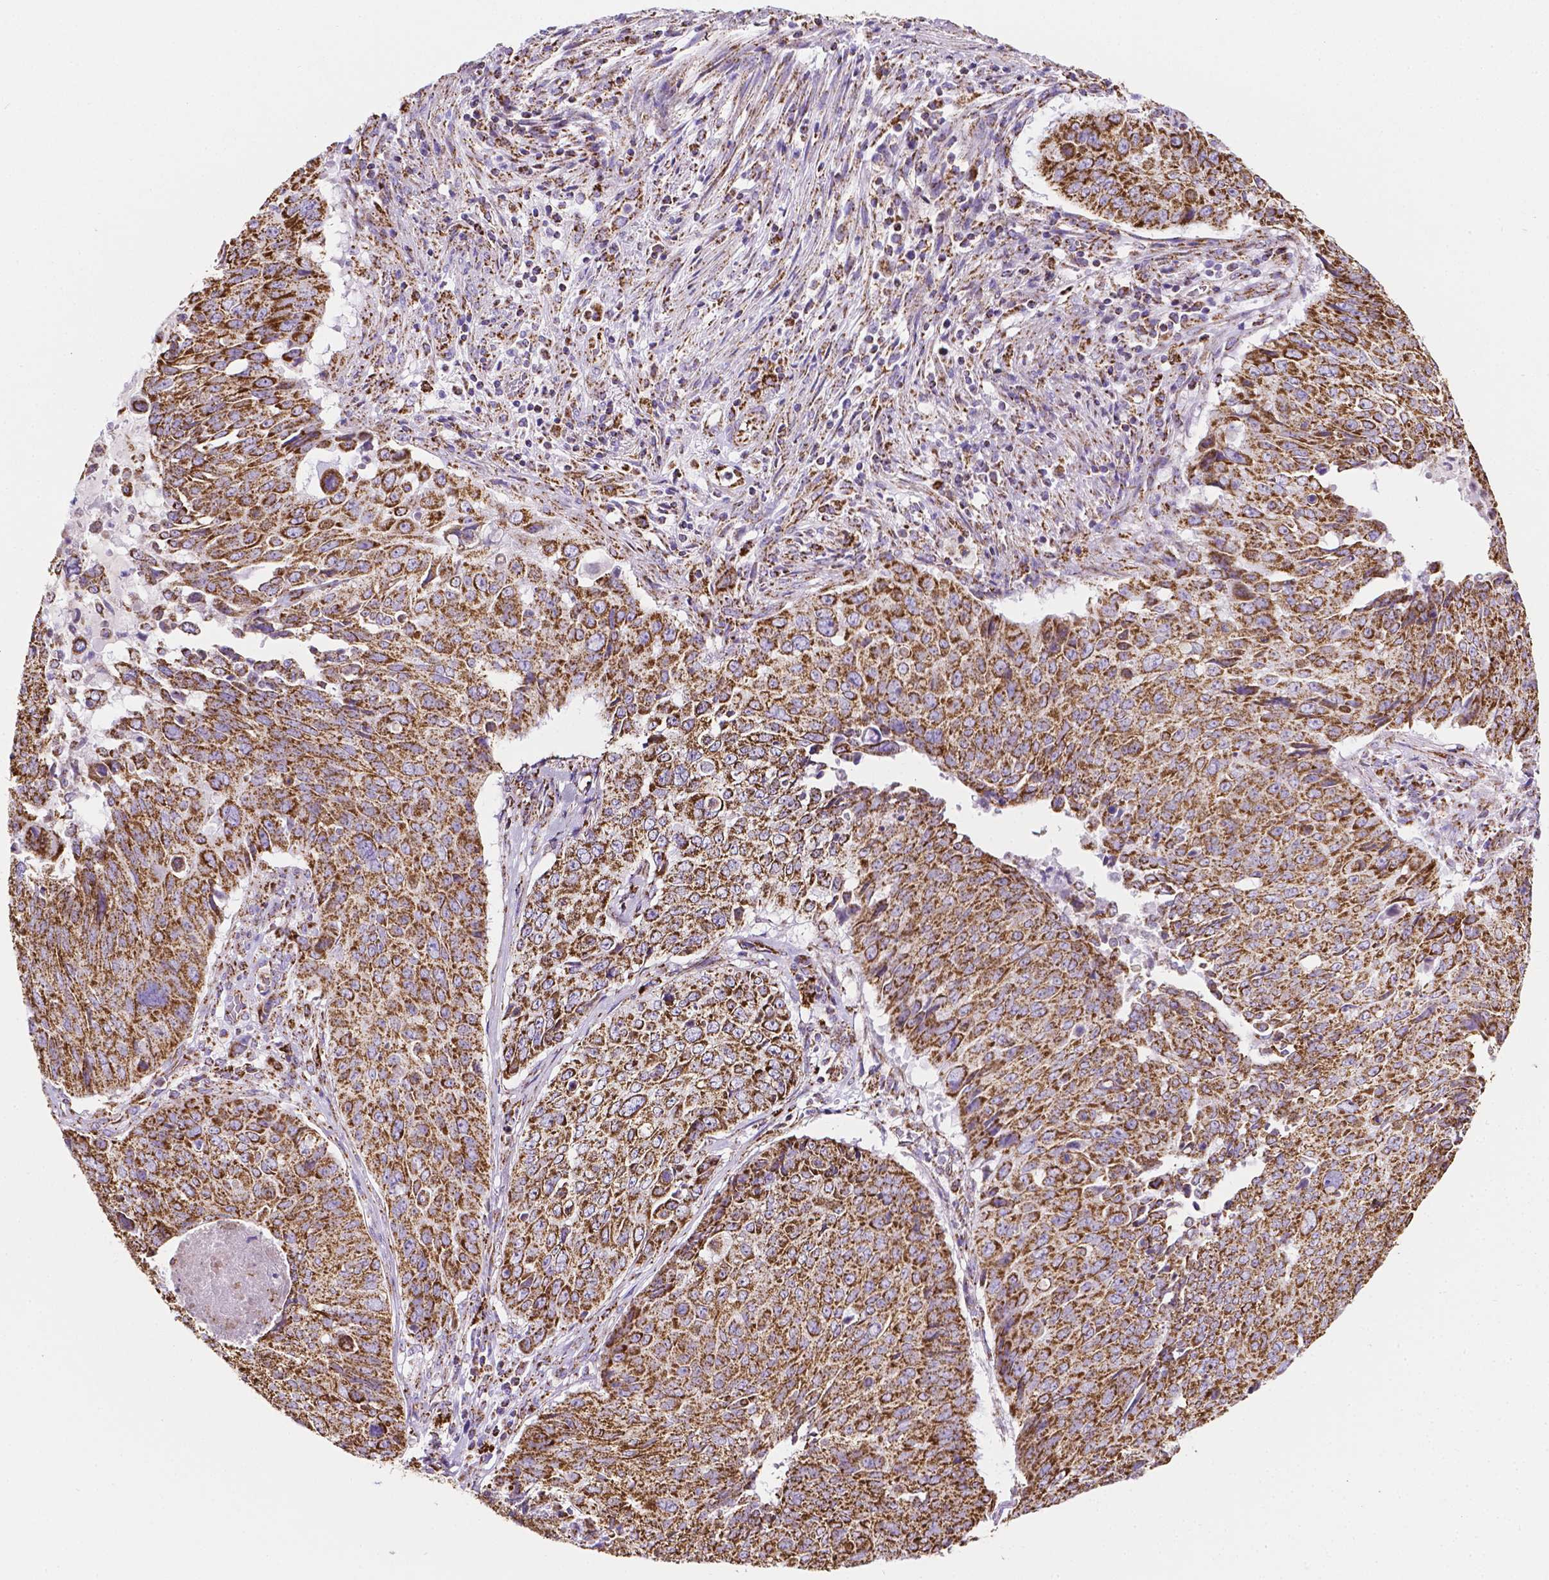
{"staining": {"intensity": "strong", "quantity": ">75%", "location": "cytoplasmic/membranous"}, "tissue": "lung cancer", "cell_type": "Tumor cells", "image_type": "cancer", "snomed": [{"axis": "morphology", "description": "Normal tissue, NOS"}, {"axis": "morphology", "description": "Squamous cell carcinoma, NOS"}, {"axis": "topography", "description": "Bronchus"}, {"axis": "topography", "description": "Lung"}], "caption": "Immunohistochemistry (IHC) histopathology image of neoplastic tissue: lung squamous cell carcinoma stained using immunohistochemistry reveals high levels of strong protein expression localized specifically in the cytoplasmic/membranous of tumor cells, appearing as a cytoplasmic/membranous brown color.", "gene": "RMDN3", "patient": {"sex": "male", "age": 64}}